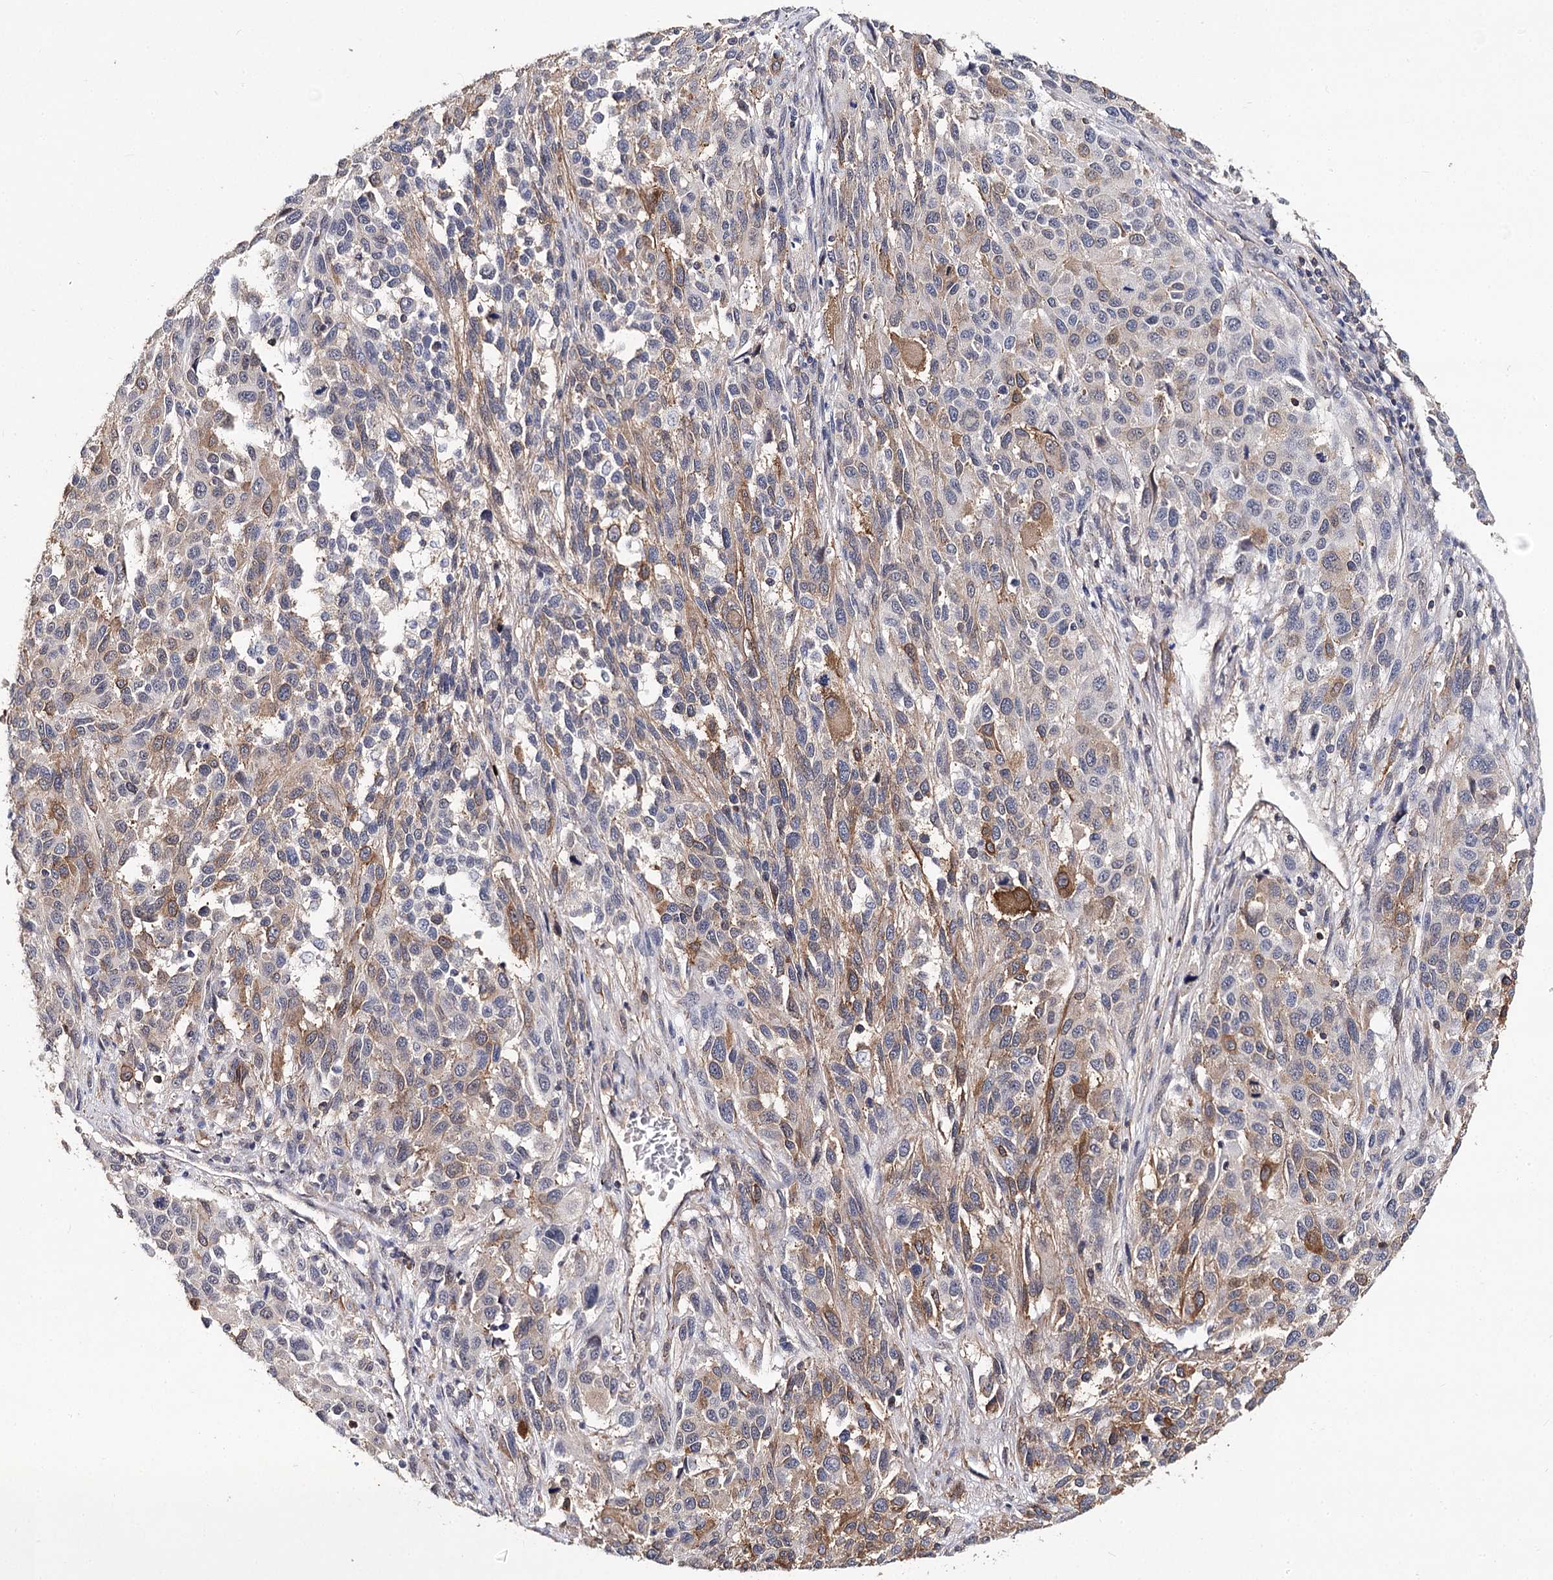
{"staining": {"intensity": "weak", "quantity": "<25%", "location": "cytoplasmic/membranous"}, "tissue": "melanoma", "cell_type": "Tumor cells", "image_type": "cancer", "snomed": [{"axis": "morphology", "description": "Malignant melanoma, Metastatic site"}, {"axis": "topography", "description": "Lymph node"}], "caption": "IHC photomicrograph of neoplastic tissue: human malignant melanoma (metastatic site) stained with DAB (3,3'-diaminobenzidine) demonstrates no significant protein positivity in tumor cells.", "gene": "TMEM218", "patient": {"sex": "male", "age": 61}}